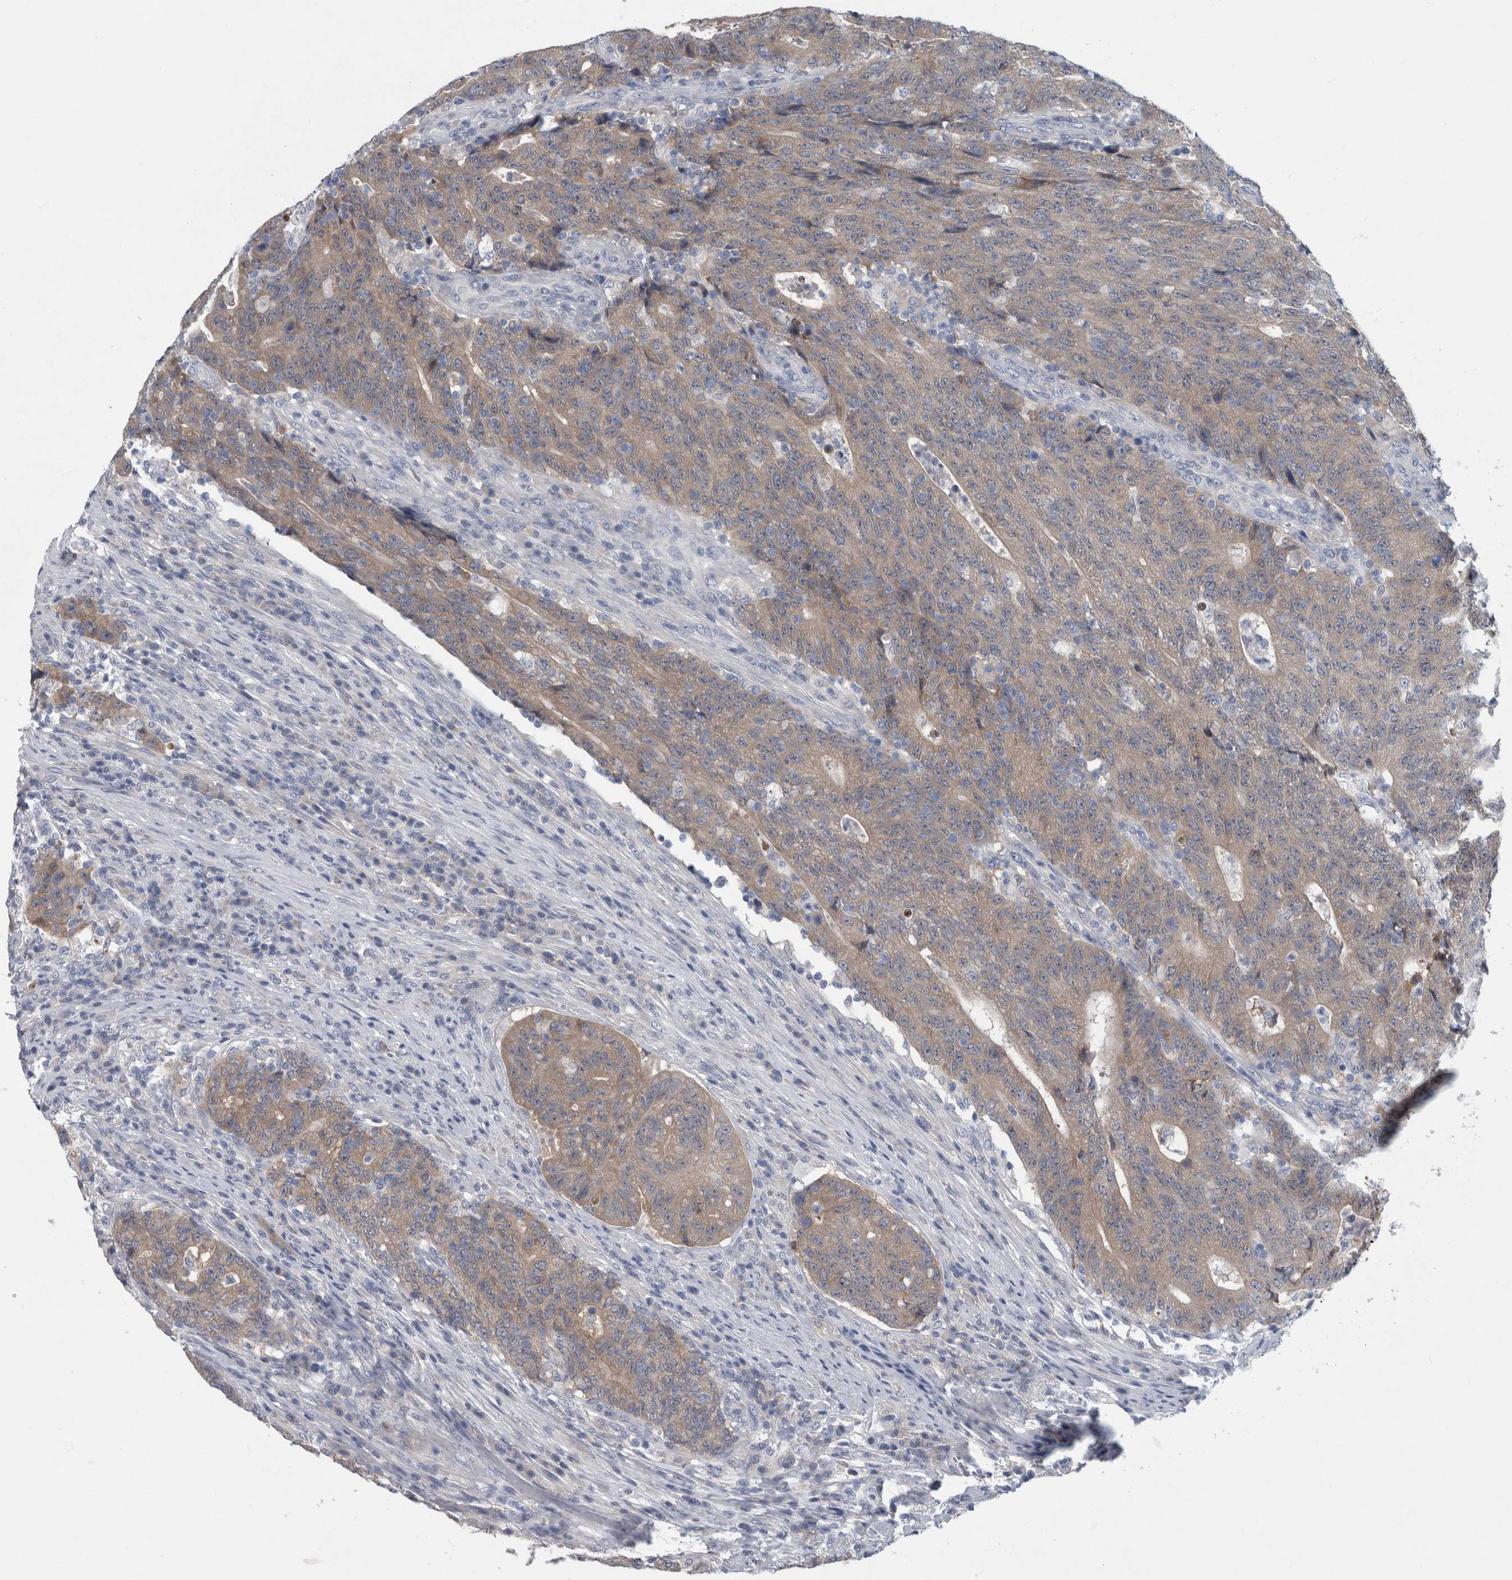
{"staining": {"intensity": "weak", "quantity": "25%-75%", "location": "cytoplasmic/membranous"}, "tissue": "colorectal cancer", "cell_type": "Tumor cells", "image_type": "cancer", "snomed": [{"axis": "morphology", "description": "Normal tissue, NOS"}, {"axis": "morphology", "description": "Adenocarcinoma, NOS"}, {"axis": "topography", "description": "Colon"}], "caption": "Adenocarcinoma (colorectal) stained for a protein (brown) demonstrates weak cytoplasmic/membranous positive staining in approximately 25%-75% of tumor cells.", "gene": "FAM83H", "patient": {"sex": "female", "age": 75}}